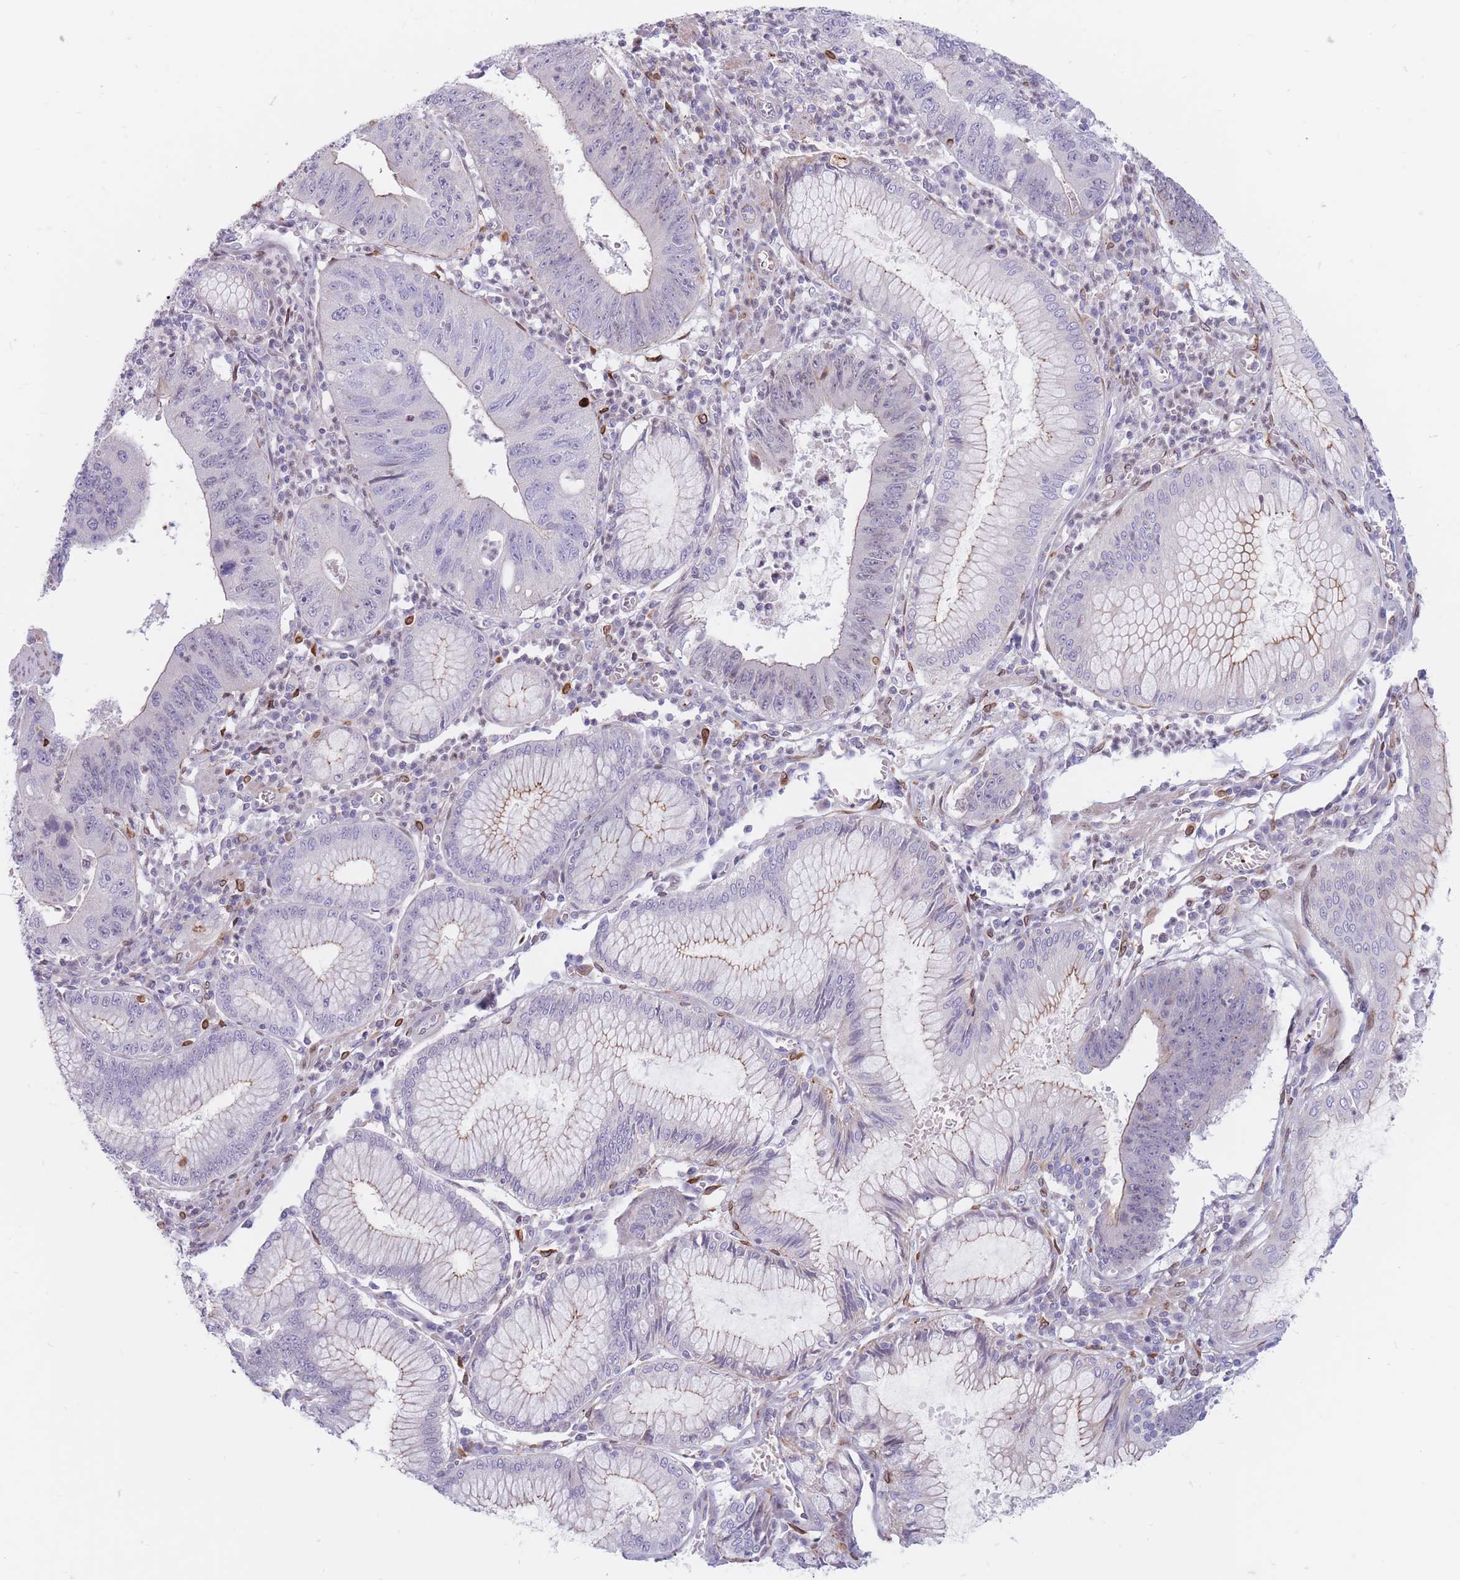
{"staining": {"intensity": "weak", "quantity": "<25%", "location": "cytoplasmic/membranous"}, "tissue": "stomach cancer", "cell_type": "Tumor cells", "image_type": "cancer", "snomed": [{"axis": "morphology", "description": "Adenocarcinoma, NOS"}, {"axis": "topography", "description": "Stomach"}], "caption": "A micrograph of human stomach cancer (adenocarcinoma) is negative for staining in tumor cells. (Immunohistochemistry (ihc), brightfield microscopy, high magnification).", "gene": "PTGDR", "patient": {"sex": "male", "age": 59}}